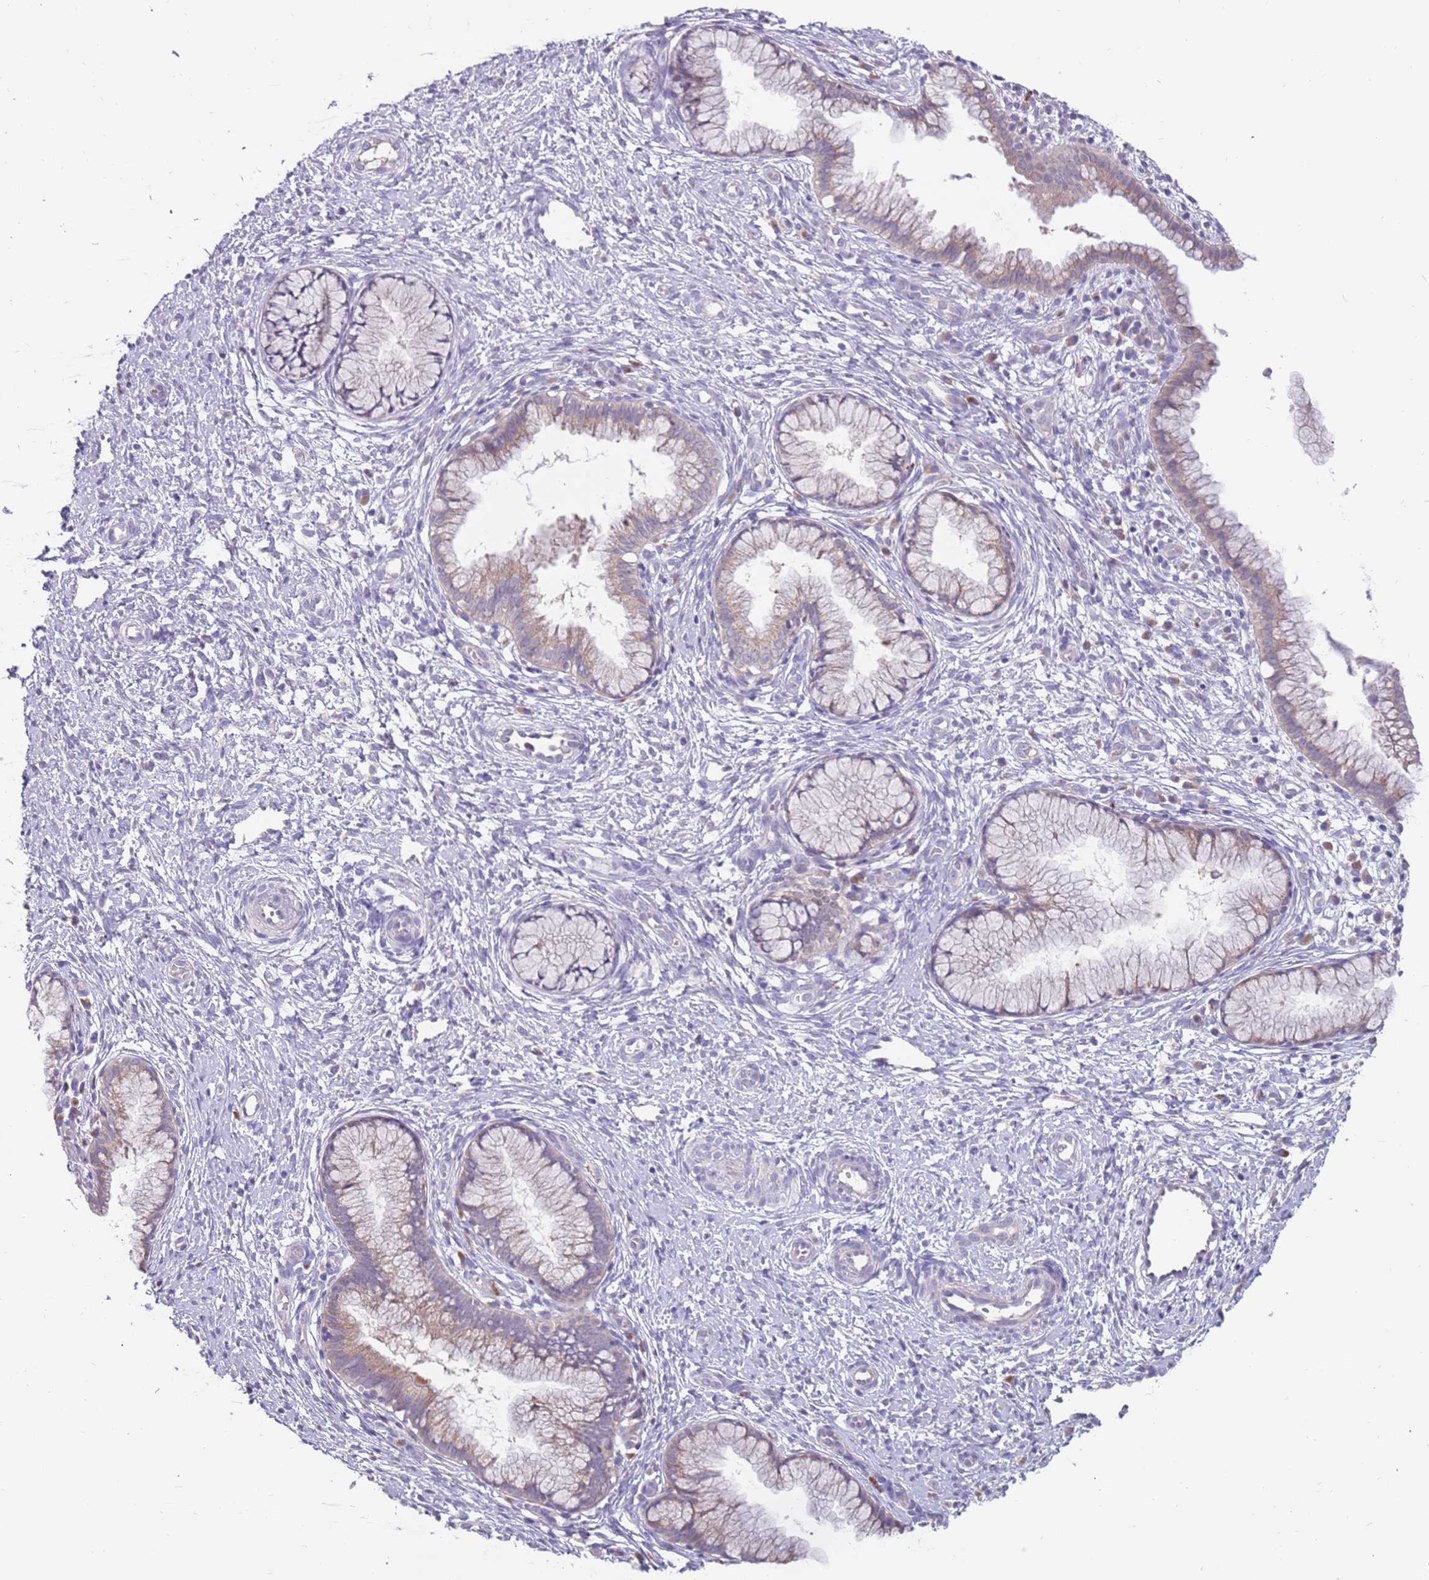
{"staining": {"intensity": "weak", "quantity": "<25%", "location": "cytoplasmic/membranous"}, "tissue": "cervix", "cell_type": "Glandular cells", "image_type": "normal", "snomed": [{"axis": "morphology", "description": "Normal tissue, NOS"}, {"axis": "topography", "description": "Cervix"}], "caption": "Image shows no significant protein expression in glandular cells of unremarkable cervix. Brightfield microscopy of immunohistochemistry stained with DAB (3,3'-diaminobenzidine) (brown) and hematoxylin (blue), captured at high magnification.", "gene": "ZNF746", "patient": {"sex": "female", "age": 36}}